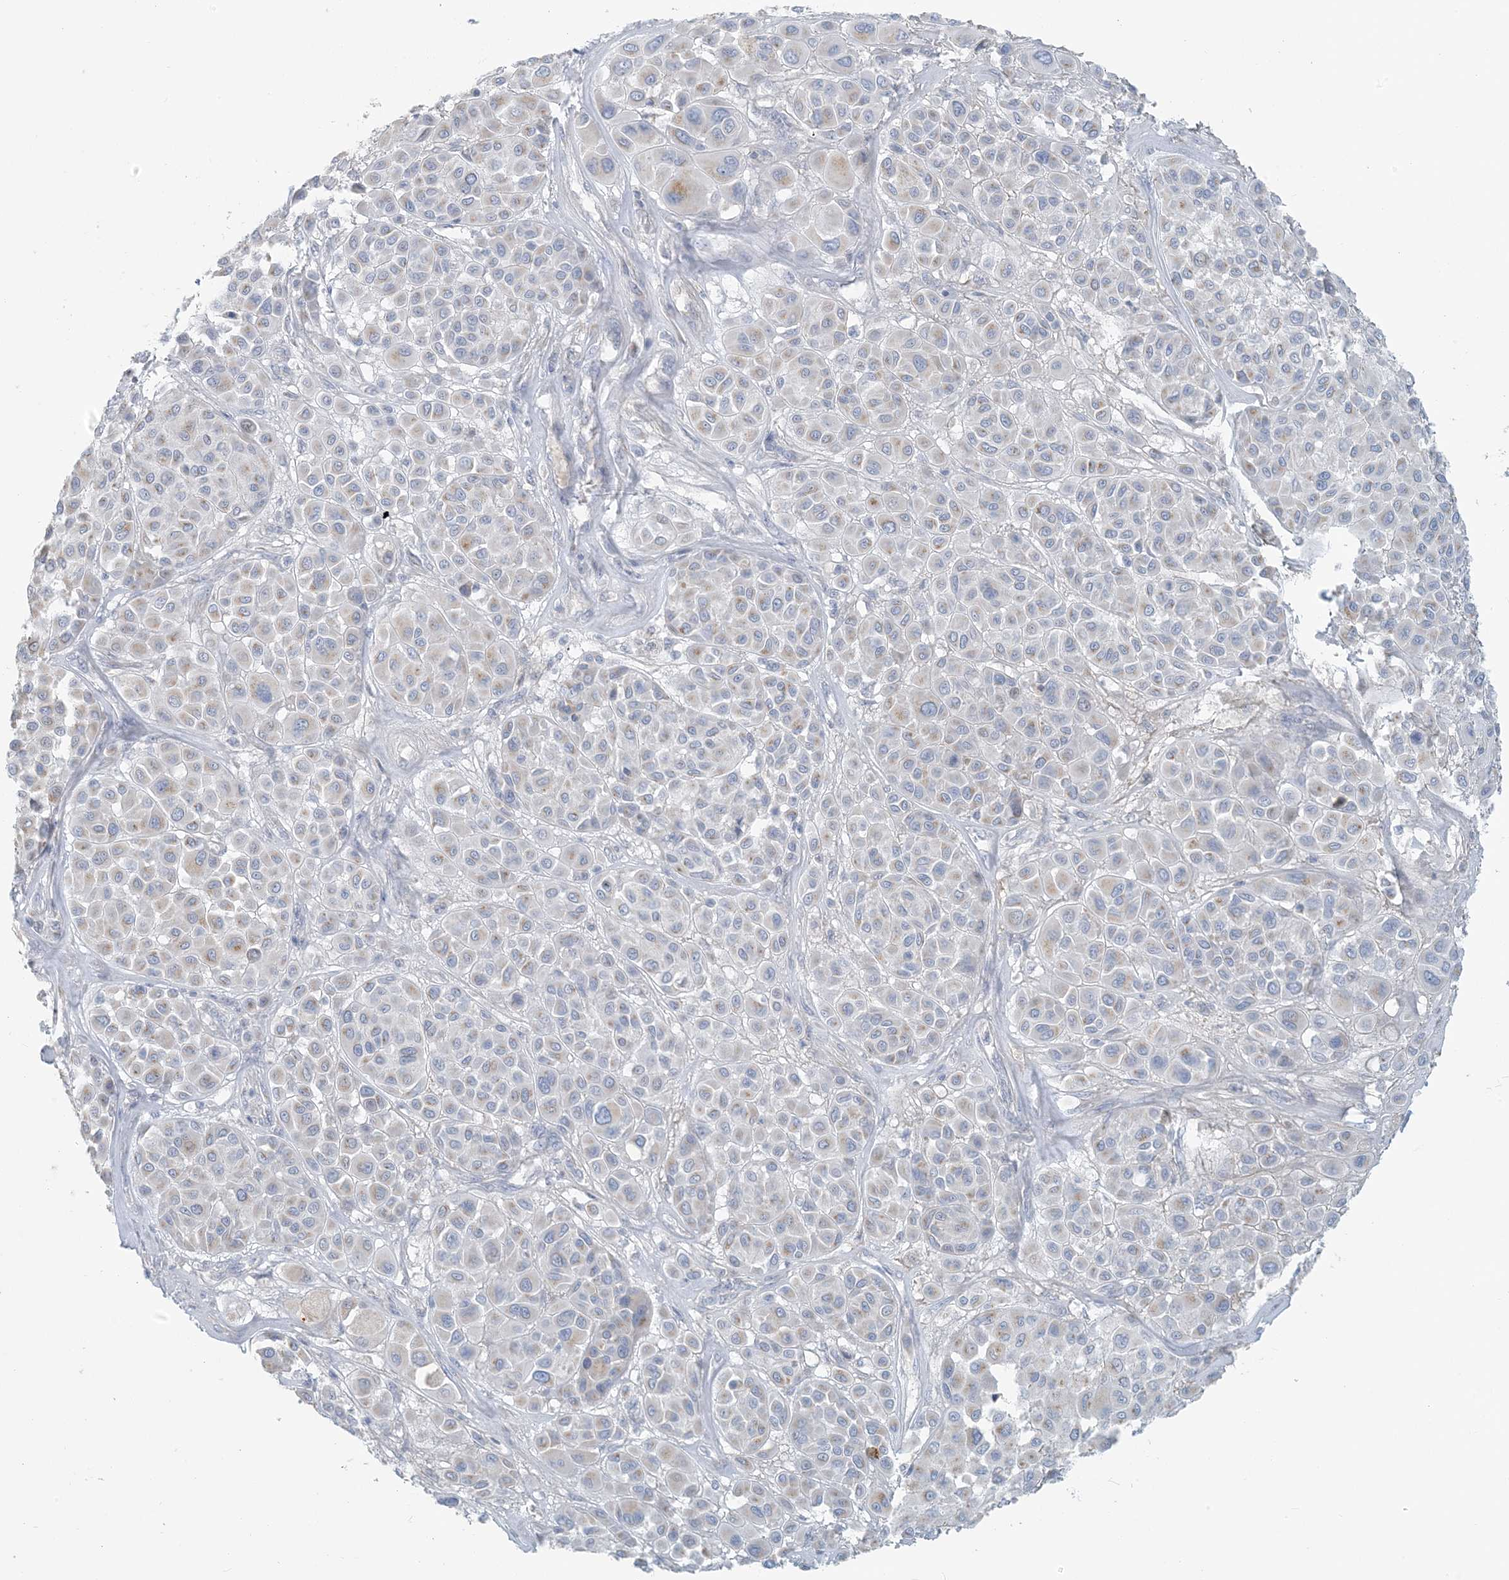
{"staining": {"intensity": "negative", "quantity": "none", "location": "none"}, "tissue": "melanoma", "cell_type": "Tumor cells", "image_type": "cancer", "snomed": [{"axis": "morphology", "description": "Malignant melanoma, Metastatic site"}, {"axis": "topography", "description": "Soft tissue"}], "caption": "IHC histopathology image of human melanoma stained for a protein (brown), which displays no positivity in tumor cells.", "gene": "SCML1", "patient": {"sex": "male", "age": 41}}